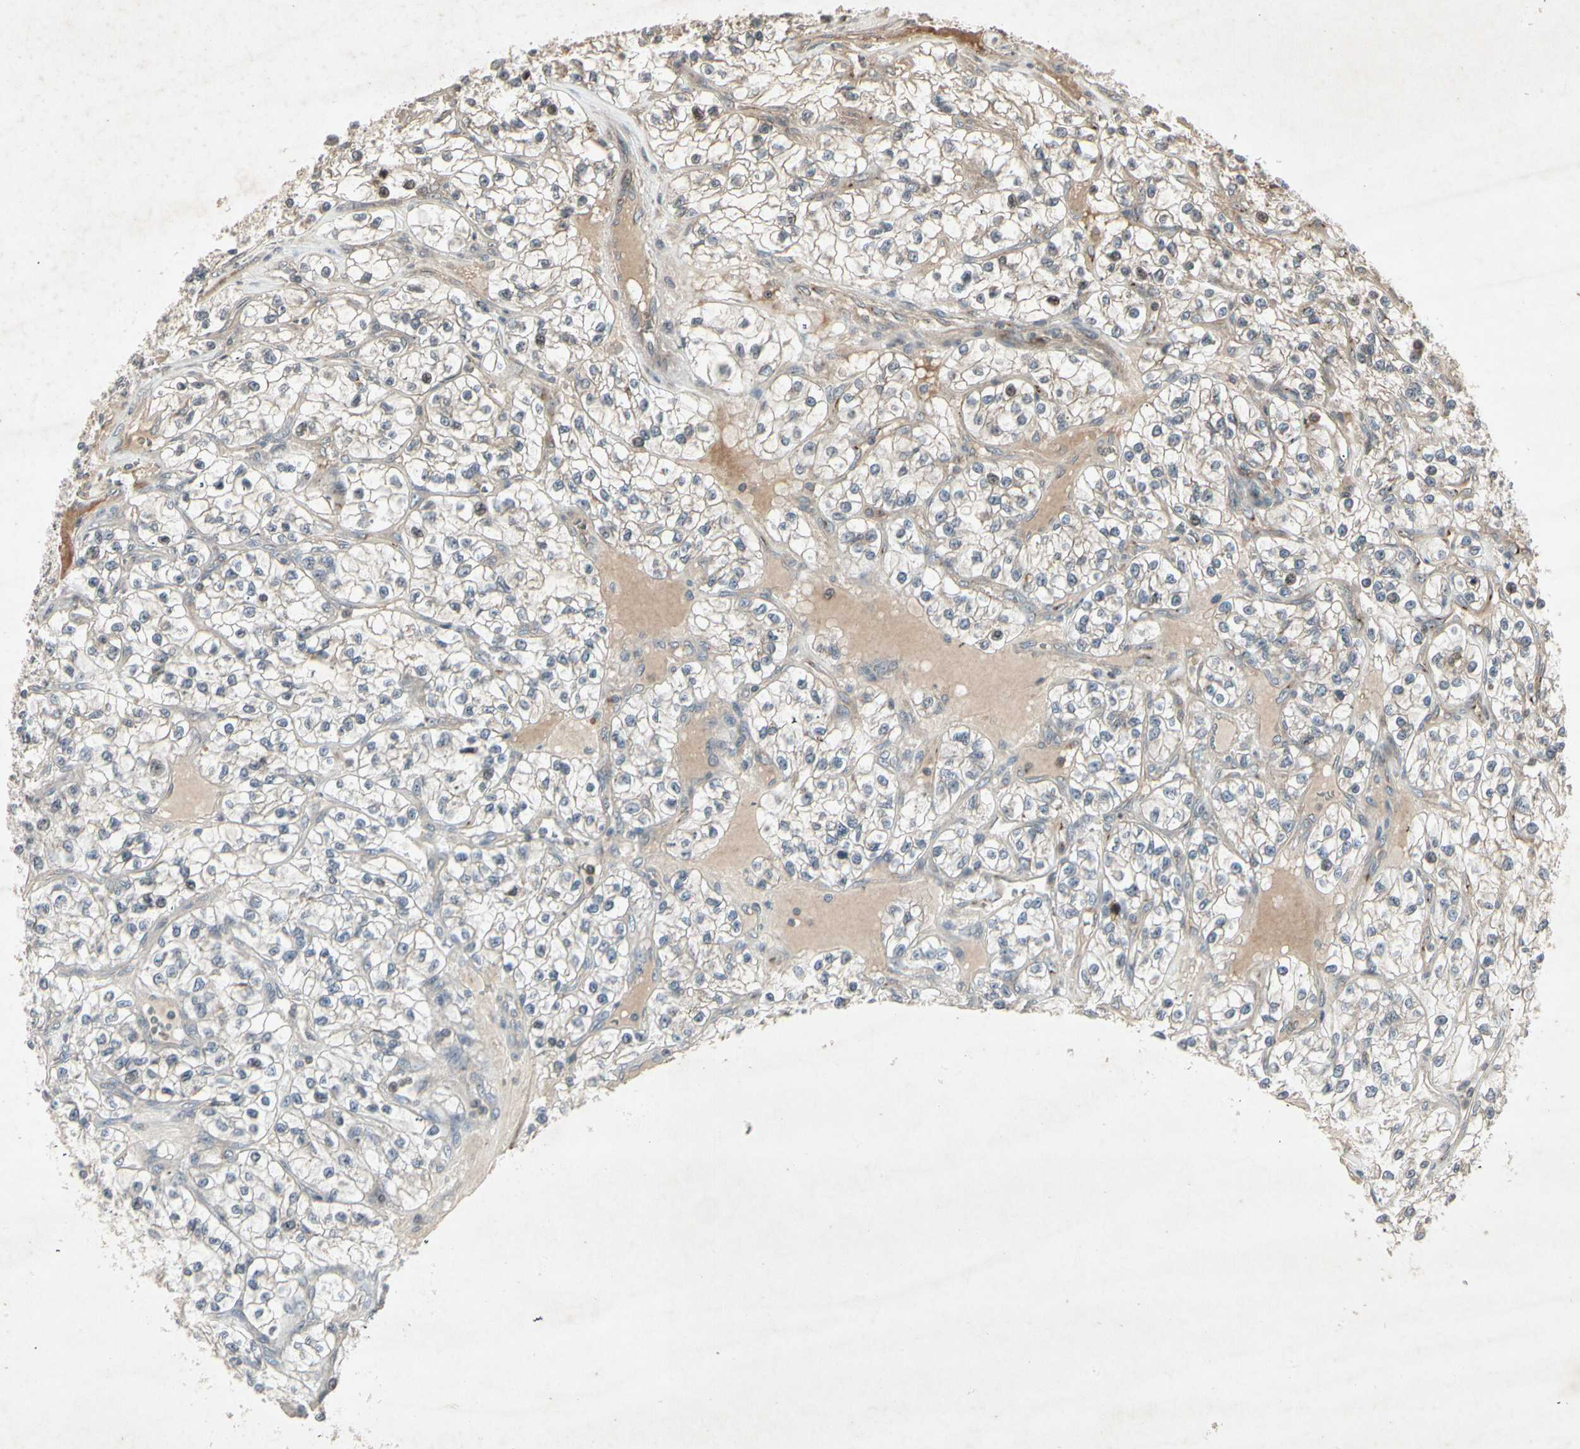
{"staining": {"intensity": "weak", "quantity": ">75%", "location": "cytoplasmic/membranous"}, "tissue": "renal cancer", "cell_type": "Tumor cells", "image_type": "cancer", "snomed": [{"axis": "morphology", "description": "Adenocarcinoma, NOS"}, {"axis": "topography", "description": "Kidney"}], "caption": "This image displays renal adenocarcinoma stained with immunohistochemistry to label a protein in brown. The cytoplasmic/membranous of tumor cells show weak positivity for the protein. Nuclei are counter-stained blue.", "gene": "TEK", "patient": {"sex": "female", "age": 57}}